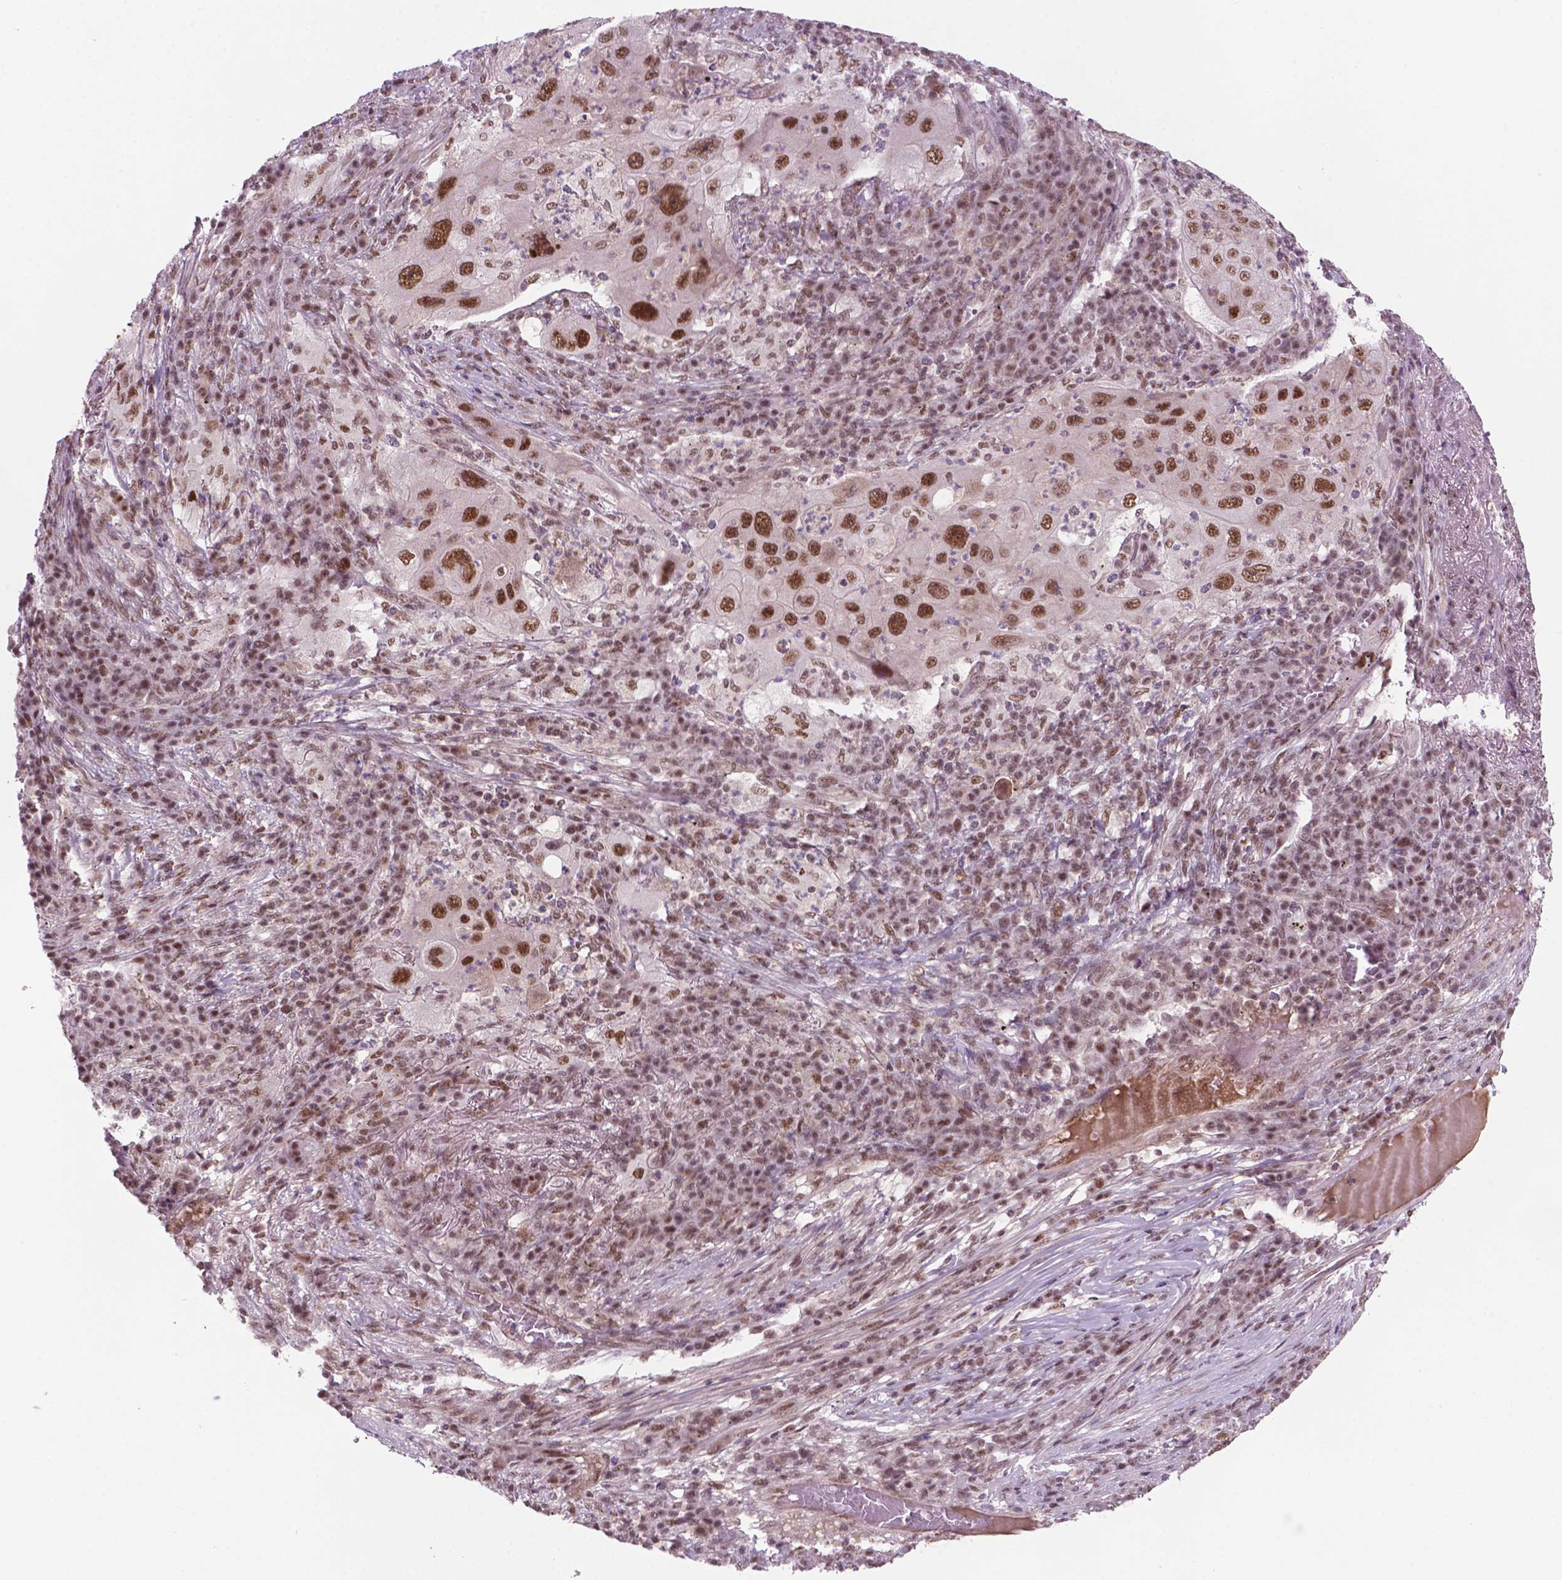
{"staining": {"intensity": "strong", "quantity": "25%-75%", "location": "nuclear"}, "tissue": "lung cancer", "cell_type": "Tumor cells", "image_type": "cancer", "snomed": [{"axis": "morphology", "description": "Squamous cell carcinoma, NOS"}, {"axis": "topography", "description": "Lung"}], "caption": "IHC micrograph of lung cancer (squamous cell carcinoma) stained for a protein (brown), which shows high levels of strong nuclear staining in approximately 25%-75% of tumor cells.", "gene": "PHAX", "patient": {"sex": "female", "age": 59}}